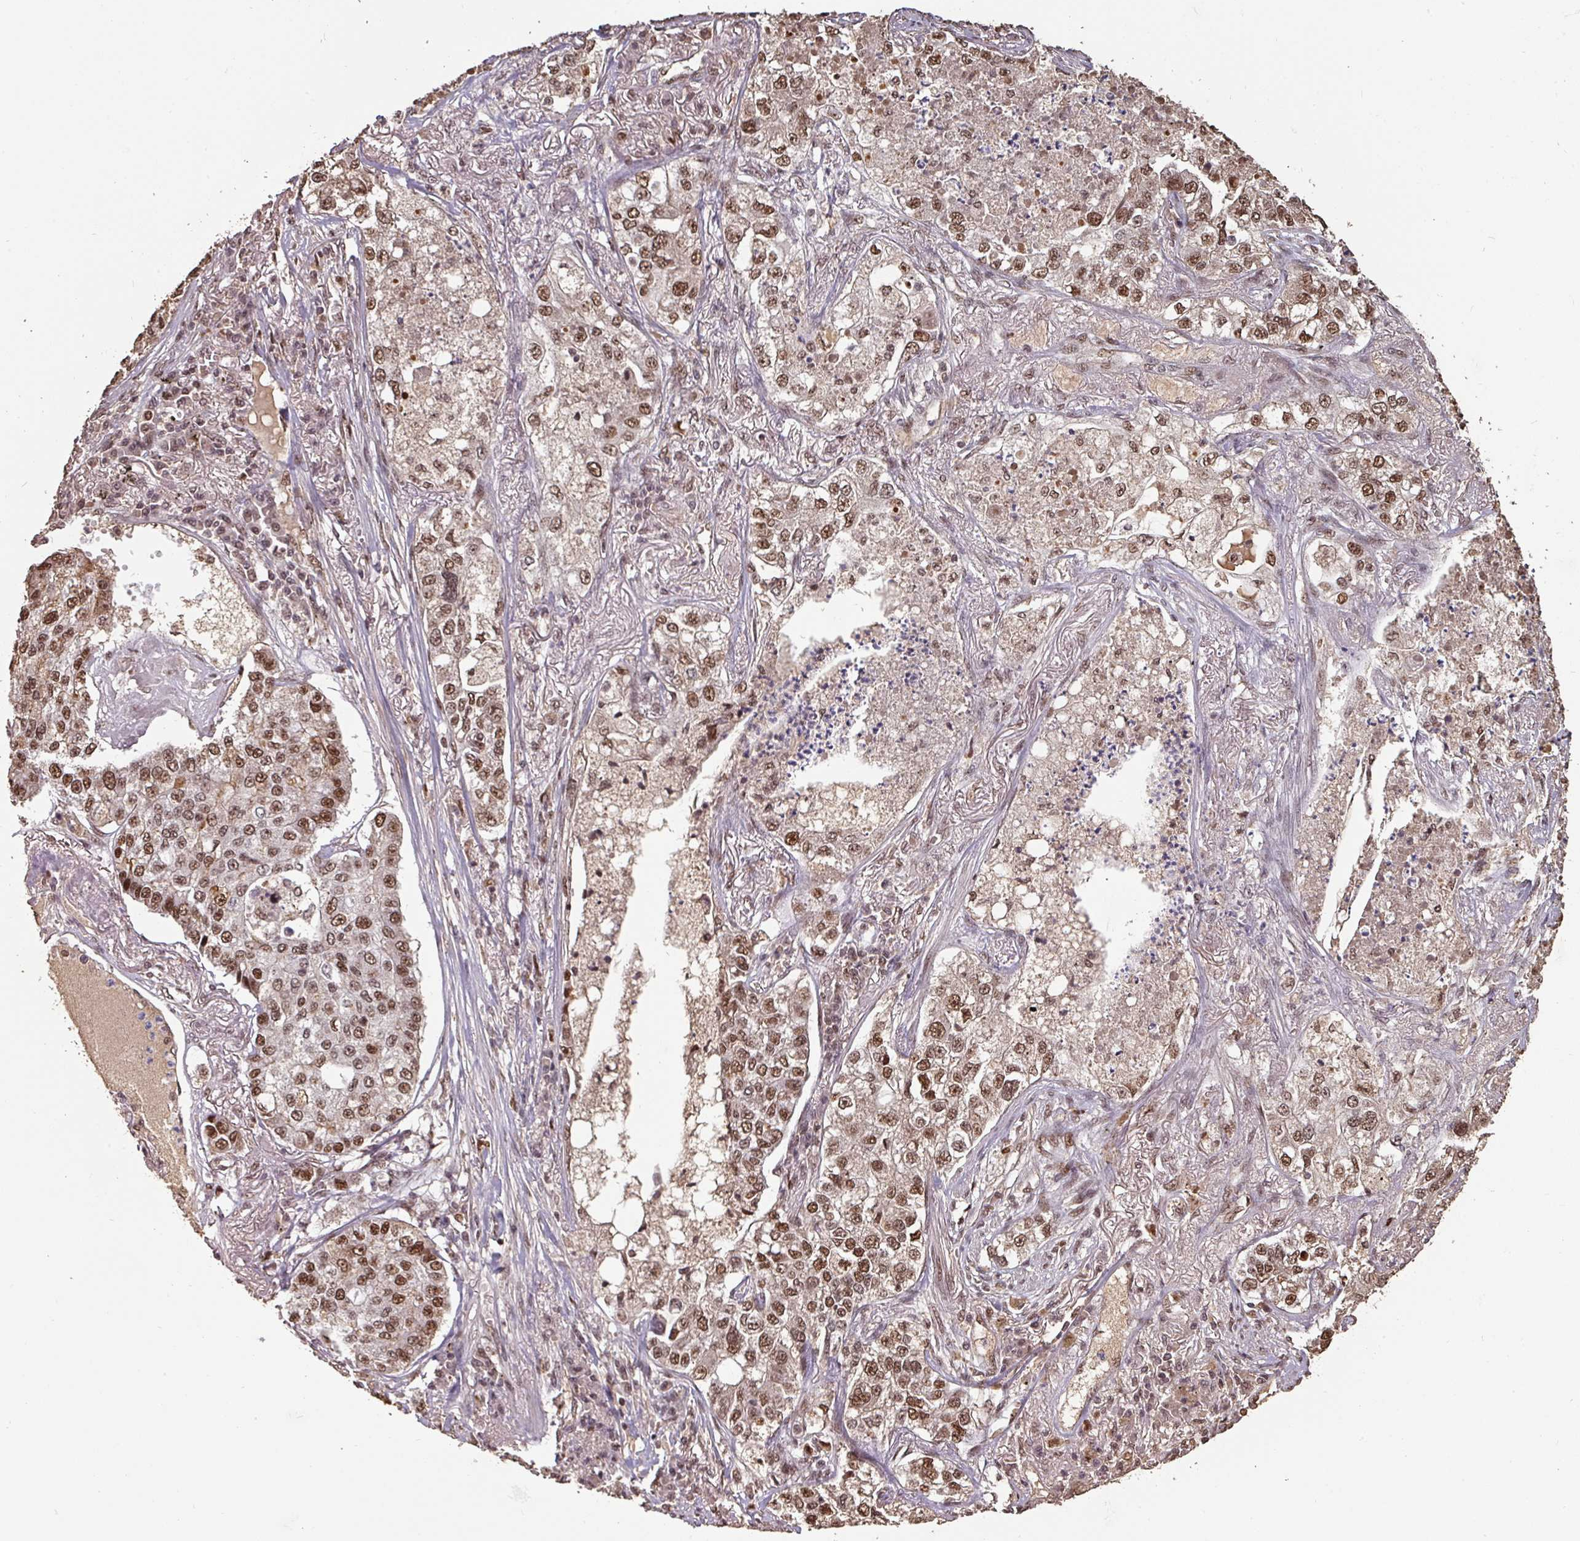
{"staining": {"intensity": "strong", "quantity": ">75%", "location": "nuclear"}, "tissue": "lung cancer", "cell_type": "Tumor cells", "image_type": "cancer", "snomed": [{"axis": "morphology", "description": "Adenocarcinoma, NOS"}, {"axis": "topography", "description": "Lung"}], "caption": "Strong nuclear protein staining is seen in about >75% of tumor cells in lung cancer.", "gene": "POLD1", "patient": {"sex": "male", "age": 49}}